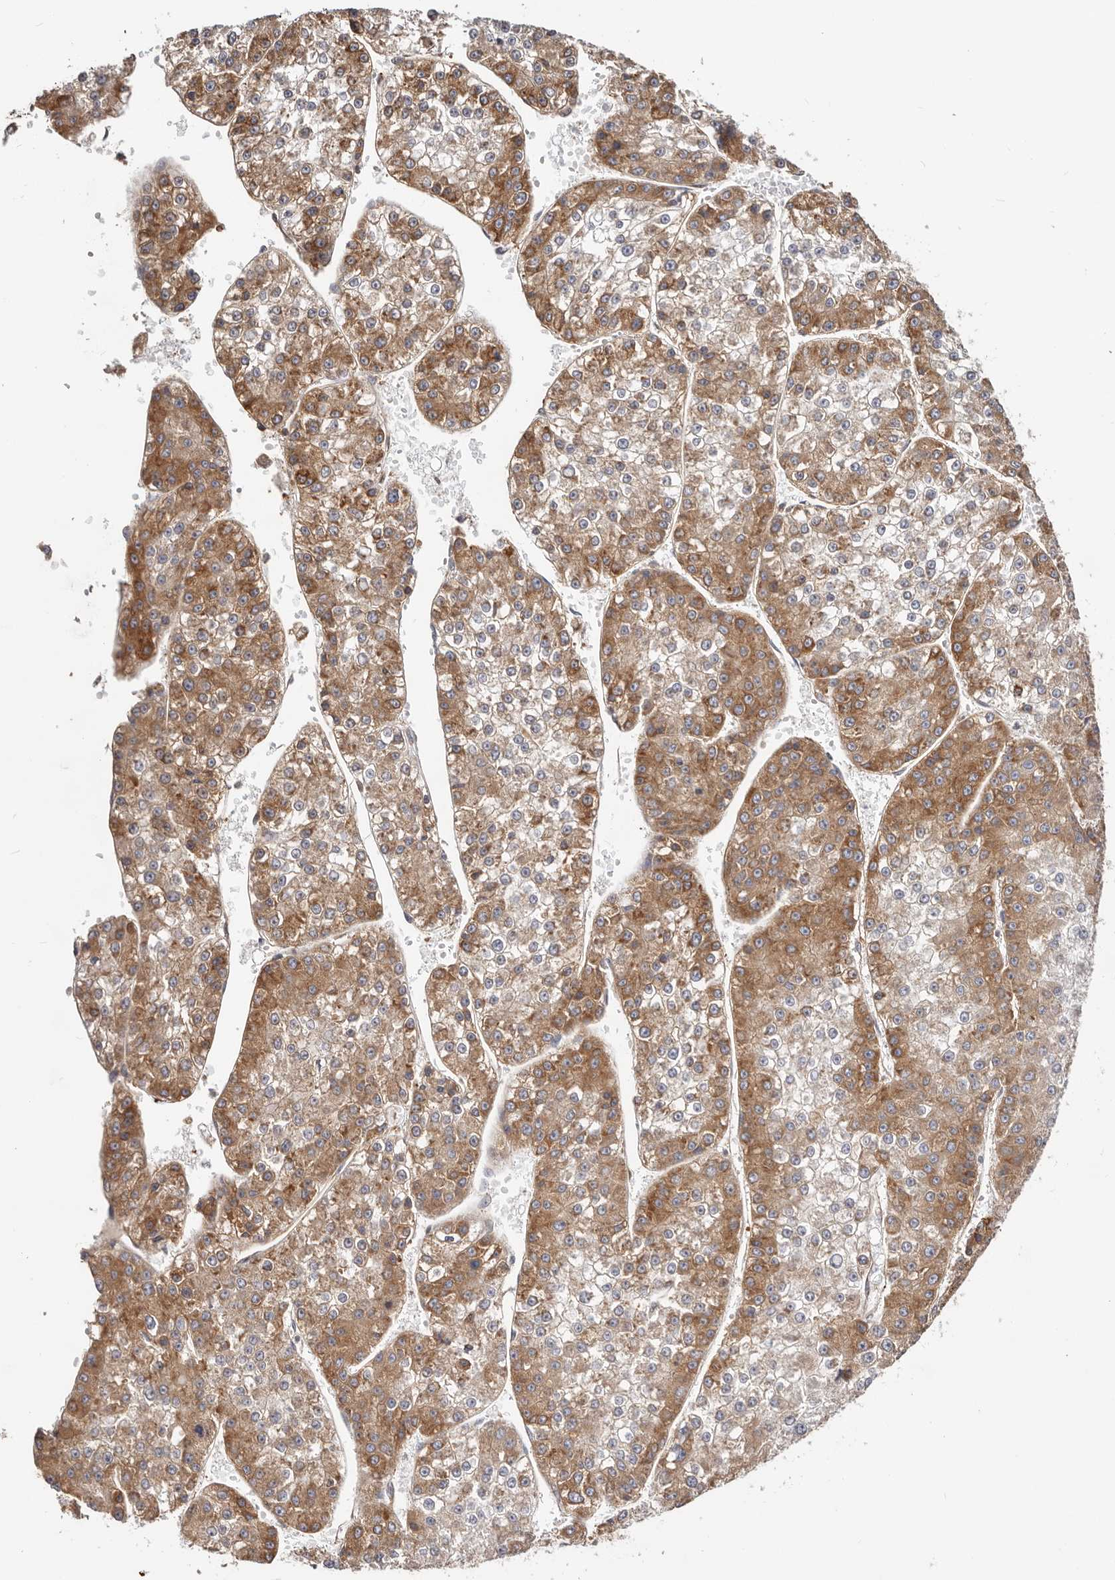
{"staining": {"intensity": "moderate", "quantity": ">75%", "location": "cytoplasmic/membranous"}, "tissue": "liver cancer", "cell_type": "Tumor cells", "image_type": "cancer", "snomed": [{"axis": "morphology", "description": "Carcinoma, Hepatocellular, NOS"}, {"axis": "topography", "description": "Liver"}], "caption": "A brown stain shows moderate cytoplasmic/membranous positivity of a protein in human hepatocellular carcinoma (liver) tumor cells.", "gene": "EPRS1", "patient": {"sex": "female", "age": 73}}